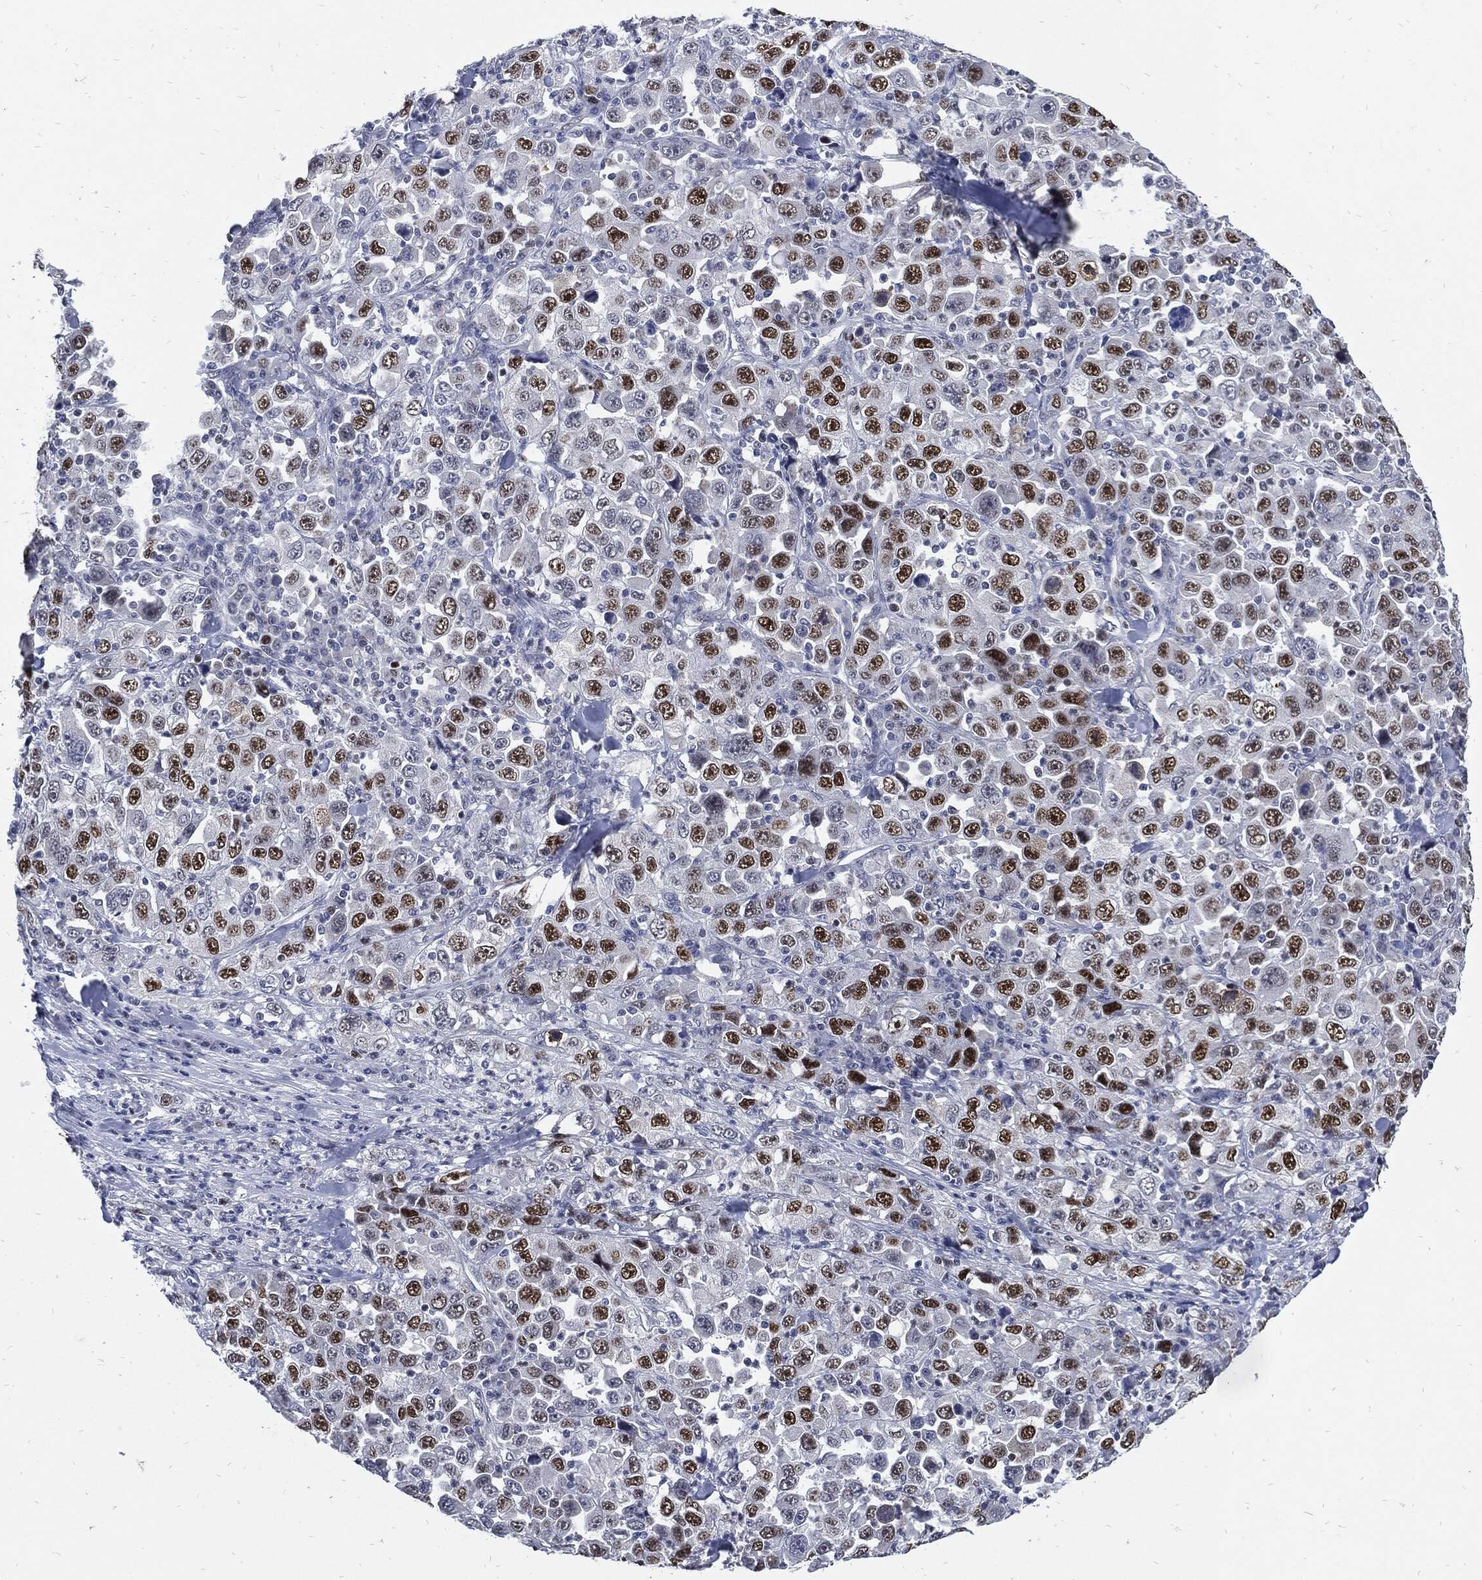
{"staining": {"intensity": "strong", "quantity": "25%-75%", "location": "nuclear"}, "tissue": "stomach cancer", "cell_type": "Tumor cells", "image_type": "cancer", "snomed": [{"axis": "morphology", "description": "Normal tissue, NOS"}, {"axis": "morphology", "description": "Adenocarcinoma, NOS"}, {"axis": "topography", "description": "Stomach, upper"}, {"axis": "topography", "description": "Stomach"}], "caption": "Brown immunohistochemical staining in human adenocarcinoma (stomach) exhibits strong nuclear staining in about 25%-75% of tumor cells.", "gene": "NBN", "patient": {"sex": "male", "age": 59}}